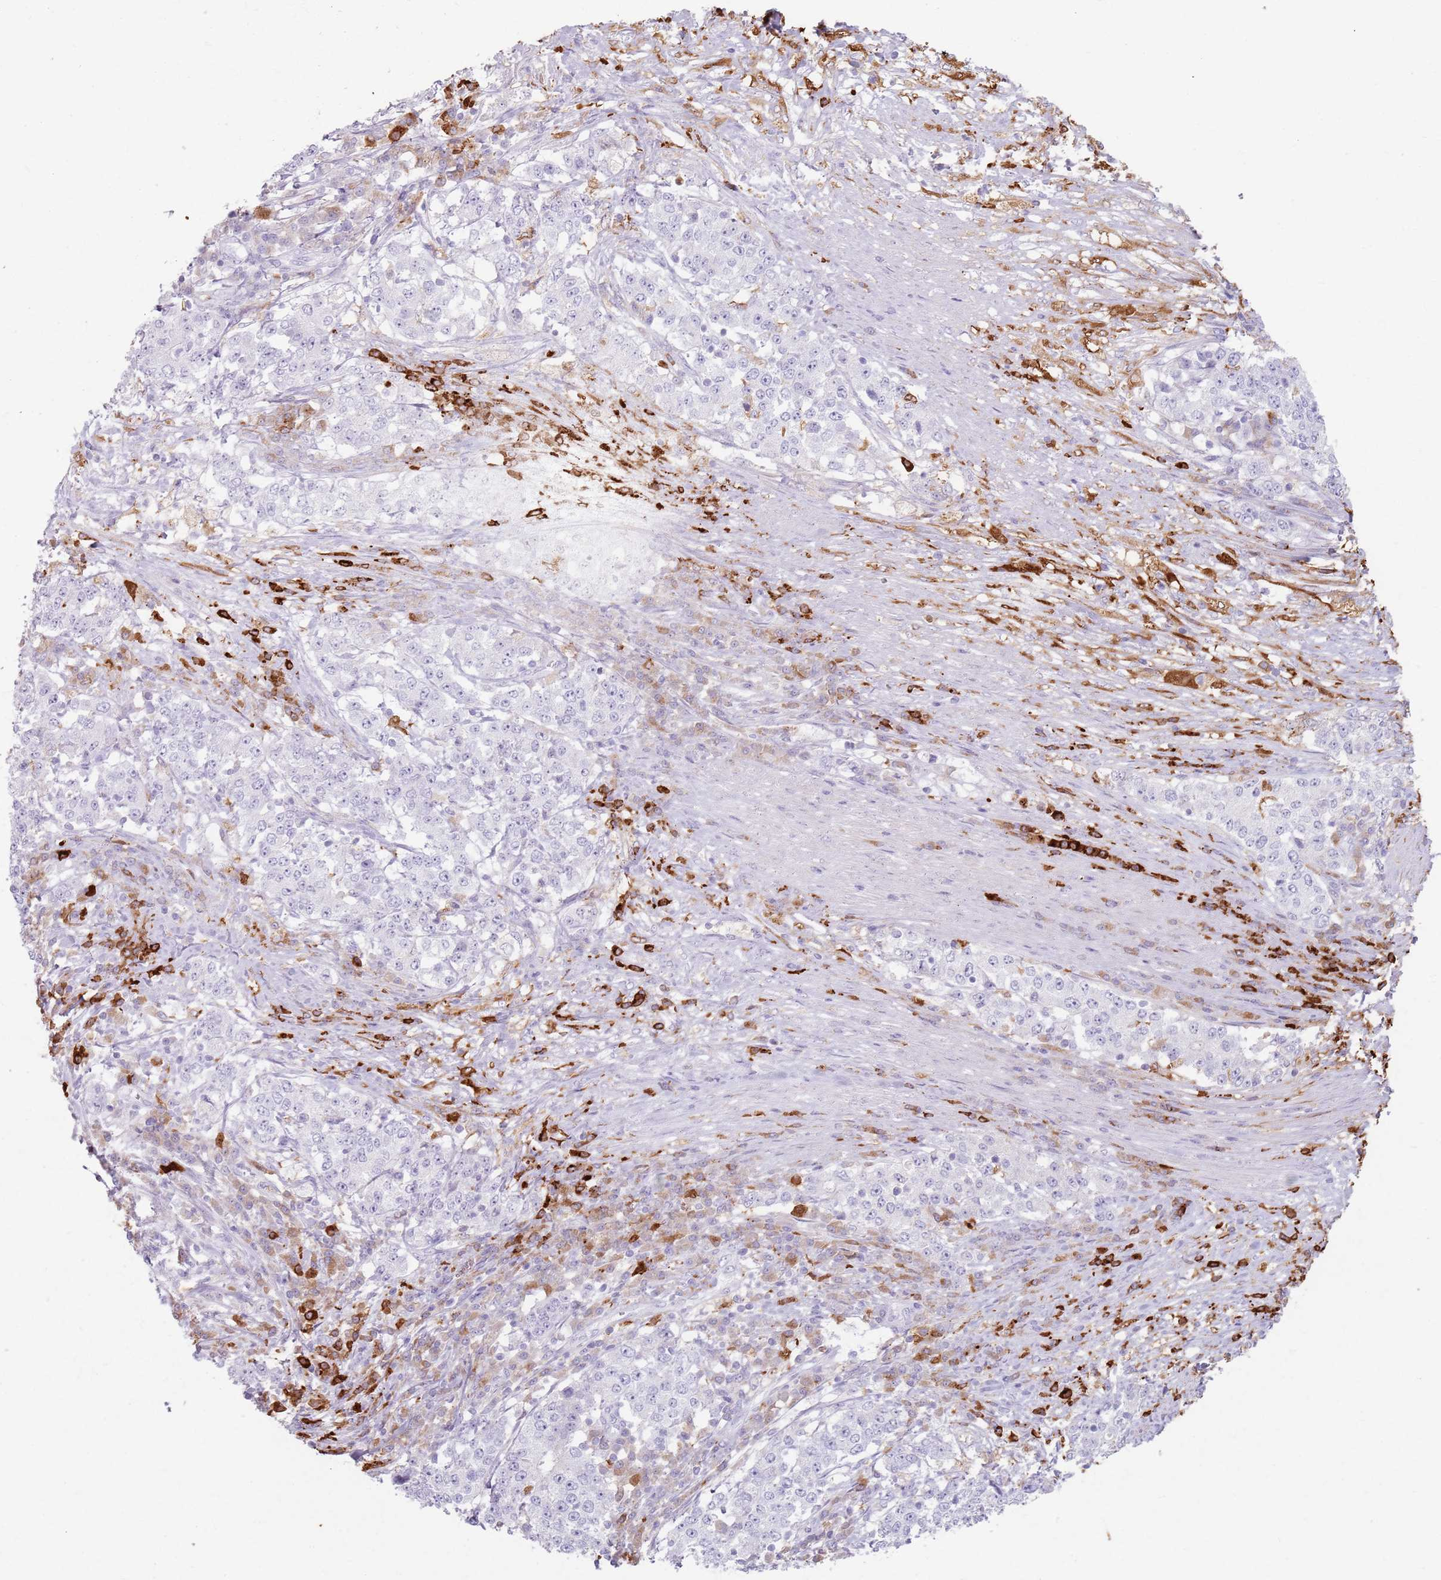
{"staining": {"intensity": "negative", "quantity": "none", "location": "none"}, "tissue": "stomach cancer", "cell_type": "Tumor cells", "image_type": "cancer", "snomed": [{"axis": "morphology", "description": "Adenocarcinoma, NOS"}, {"axis": "topography", "description": "Stomach"}], "caption": "Immunohistochemistry (IHC) of human stomach cancer reveals no staining in tumor cells.", "gene": "GDPGP1", "patient": {"sex": "male", "age": 59}}